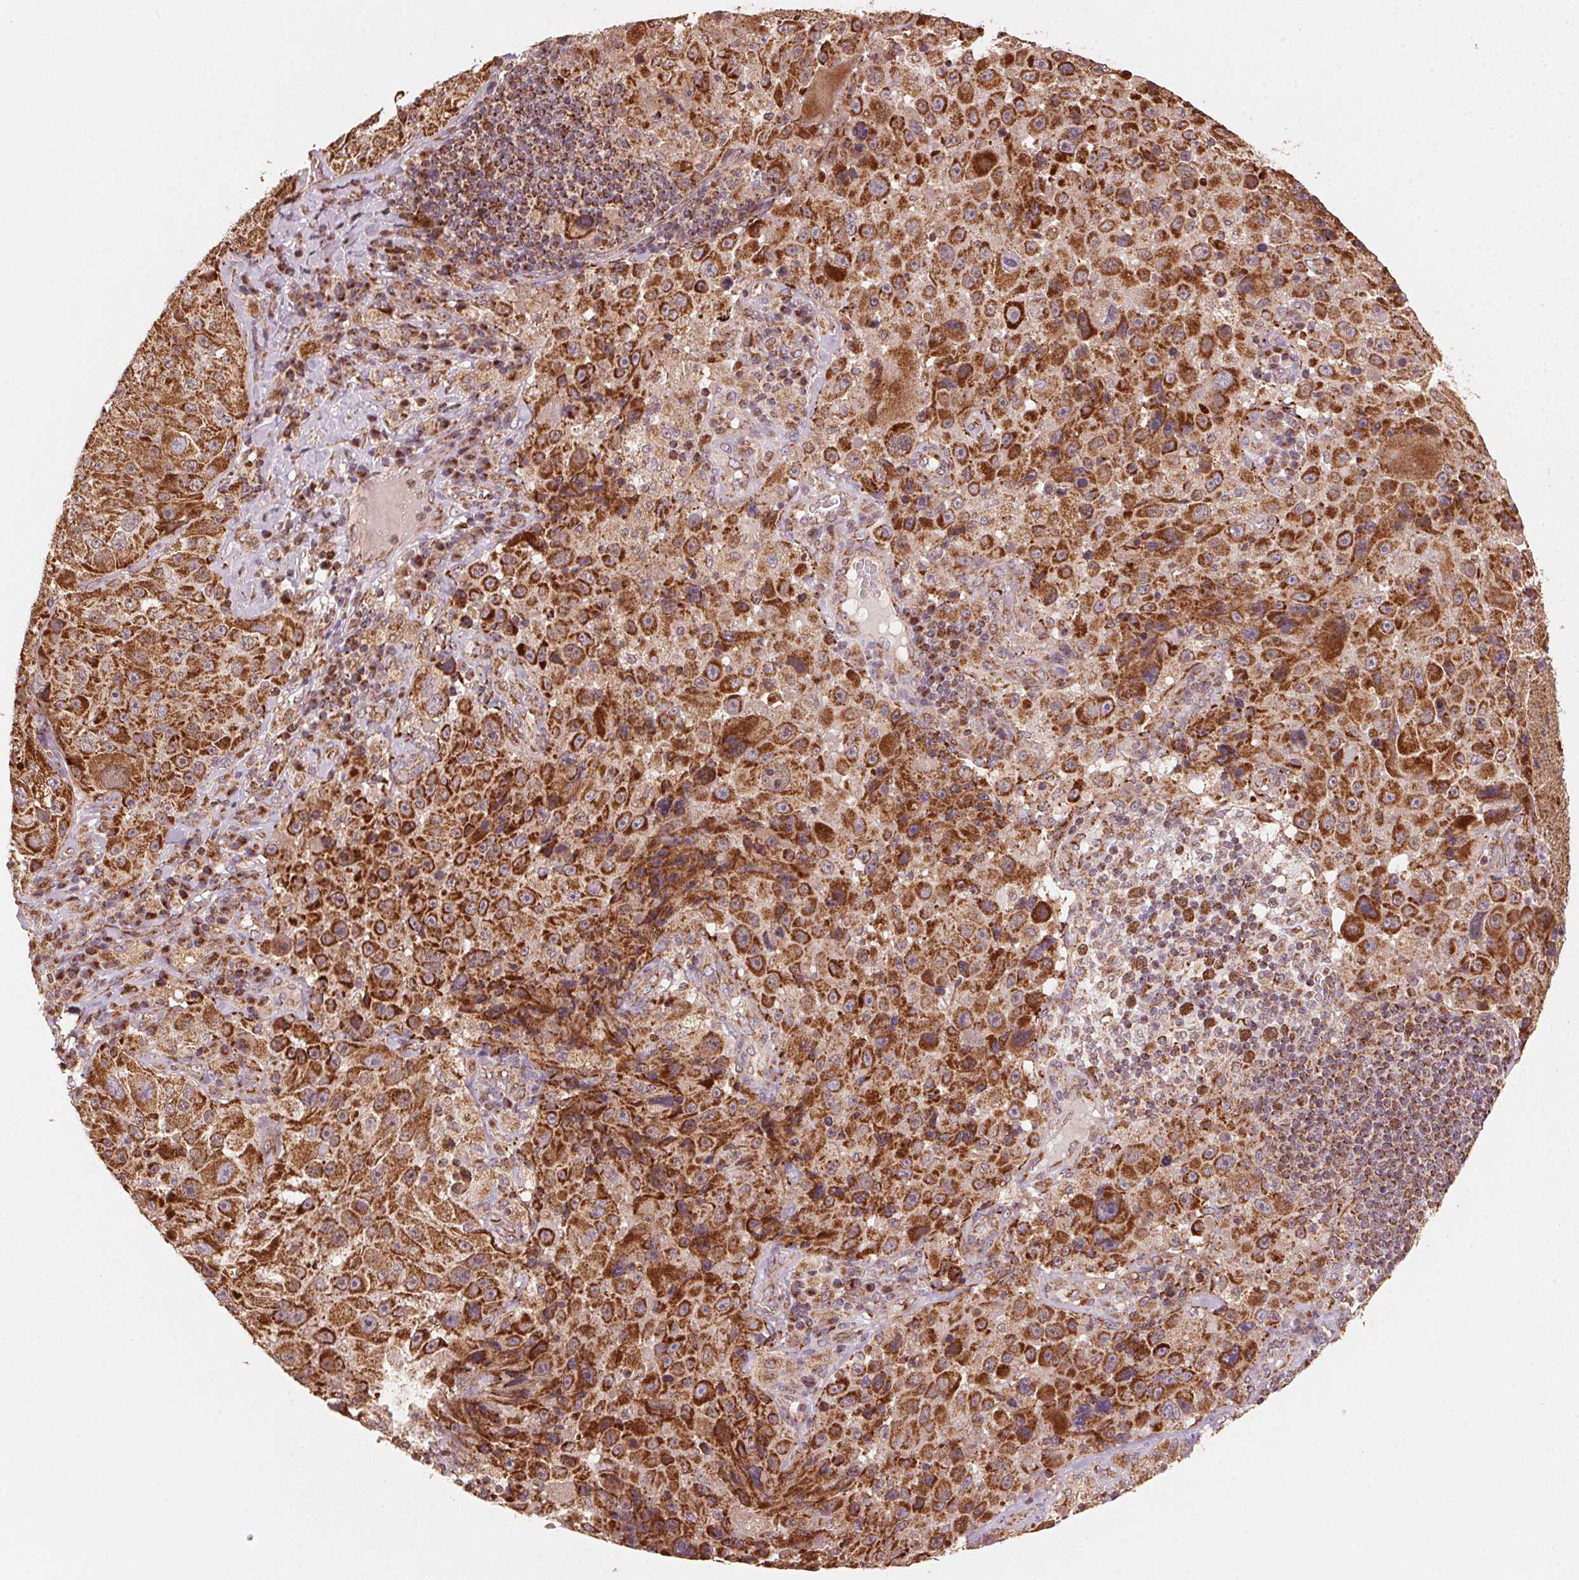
{"staining": {"intensity": "strong", "quantity": ">75%", "location": "cytoplasmic/membranous"}, "tissue": "melanoma", "cell_type": "Tumor cells", "image_type": "cancer", "snomed": [{"axis": "morphology", "description": "Malignant melanoma, Metastatic site"}, {"axis": "topography", "description": "Lymph node"}], "caption": "There is high levels of strong cytoplasmic/membranous staining in tumor cells of melanoma, as demonstrated by immunohistochemical staining (brown color).", "gene": "TOMM70", "patient": {"sex": "male", "age": 62}}